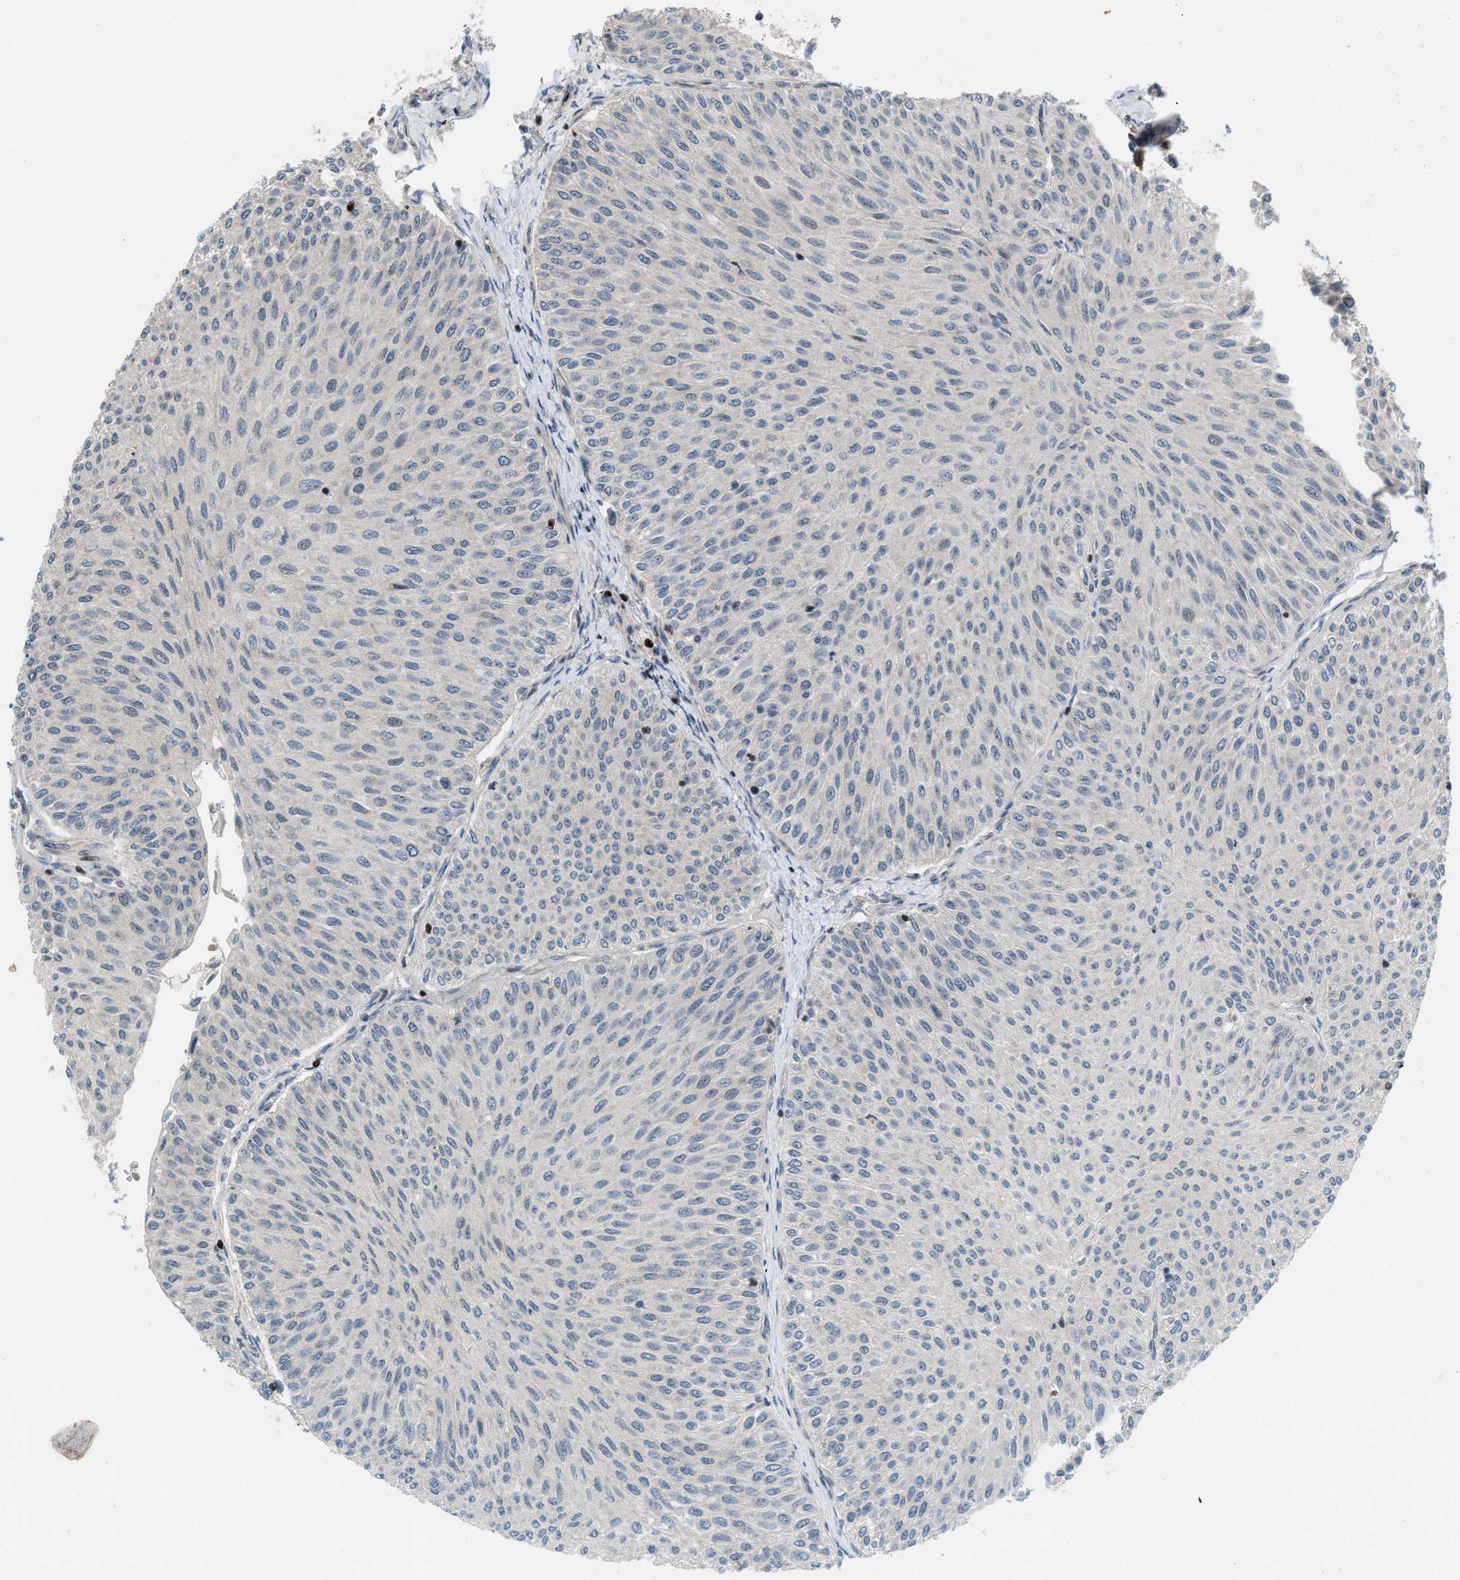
{"staining": {"intensity": "negative", "quantity": "none", "location": "none"}, "tissue": "urothelial cancer", "cell_type": "Tumor cells", "image_type": "cancer", "snomed": [{"axis": "morphology", "description": "Urothelial carcinoma, Low grade"}, {"axis": "topography", "description": "Urinary bladder"}], "caption": "The immunohistochemistry (IHC) photomicrograph has no significant expression in tumor cells of urothelial cancer tissue.", "gene": "ZNF276", "patient": {"sex": "male", "age": 78}}